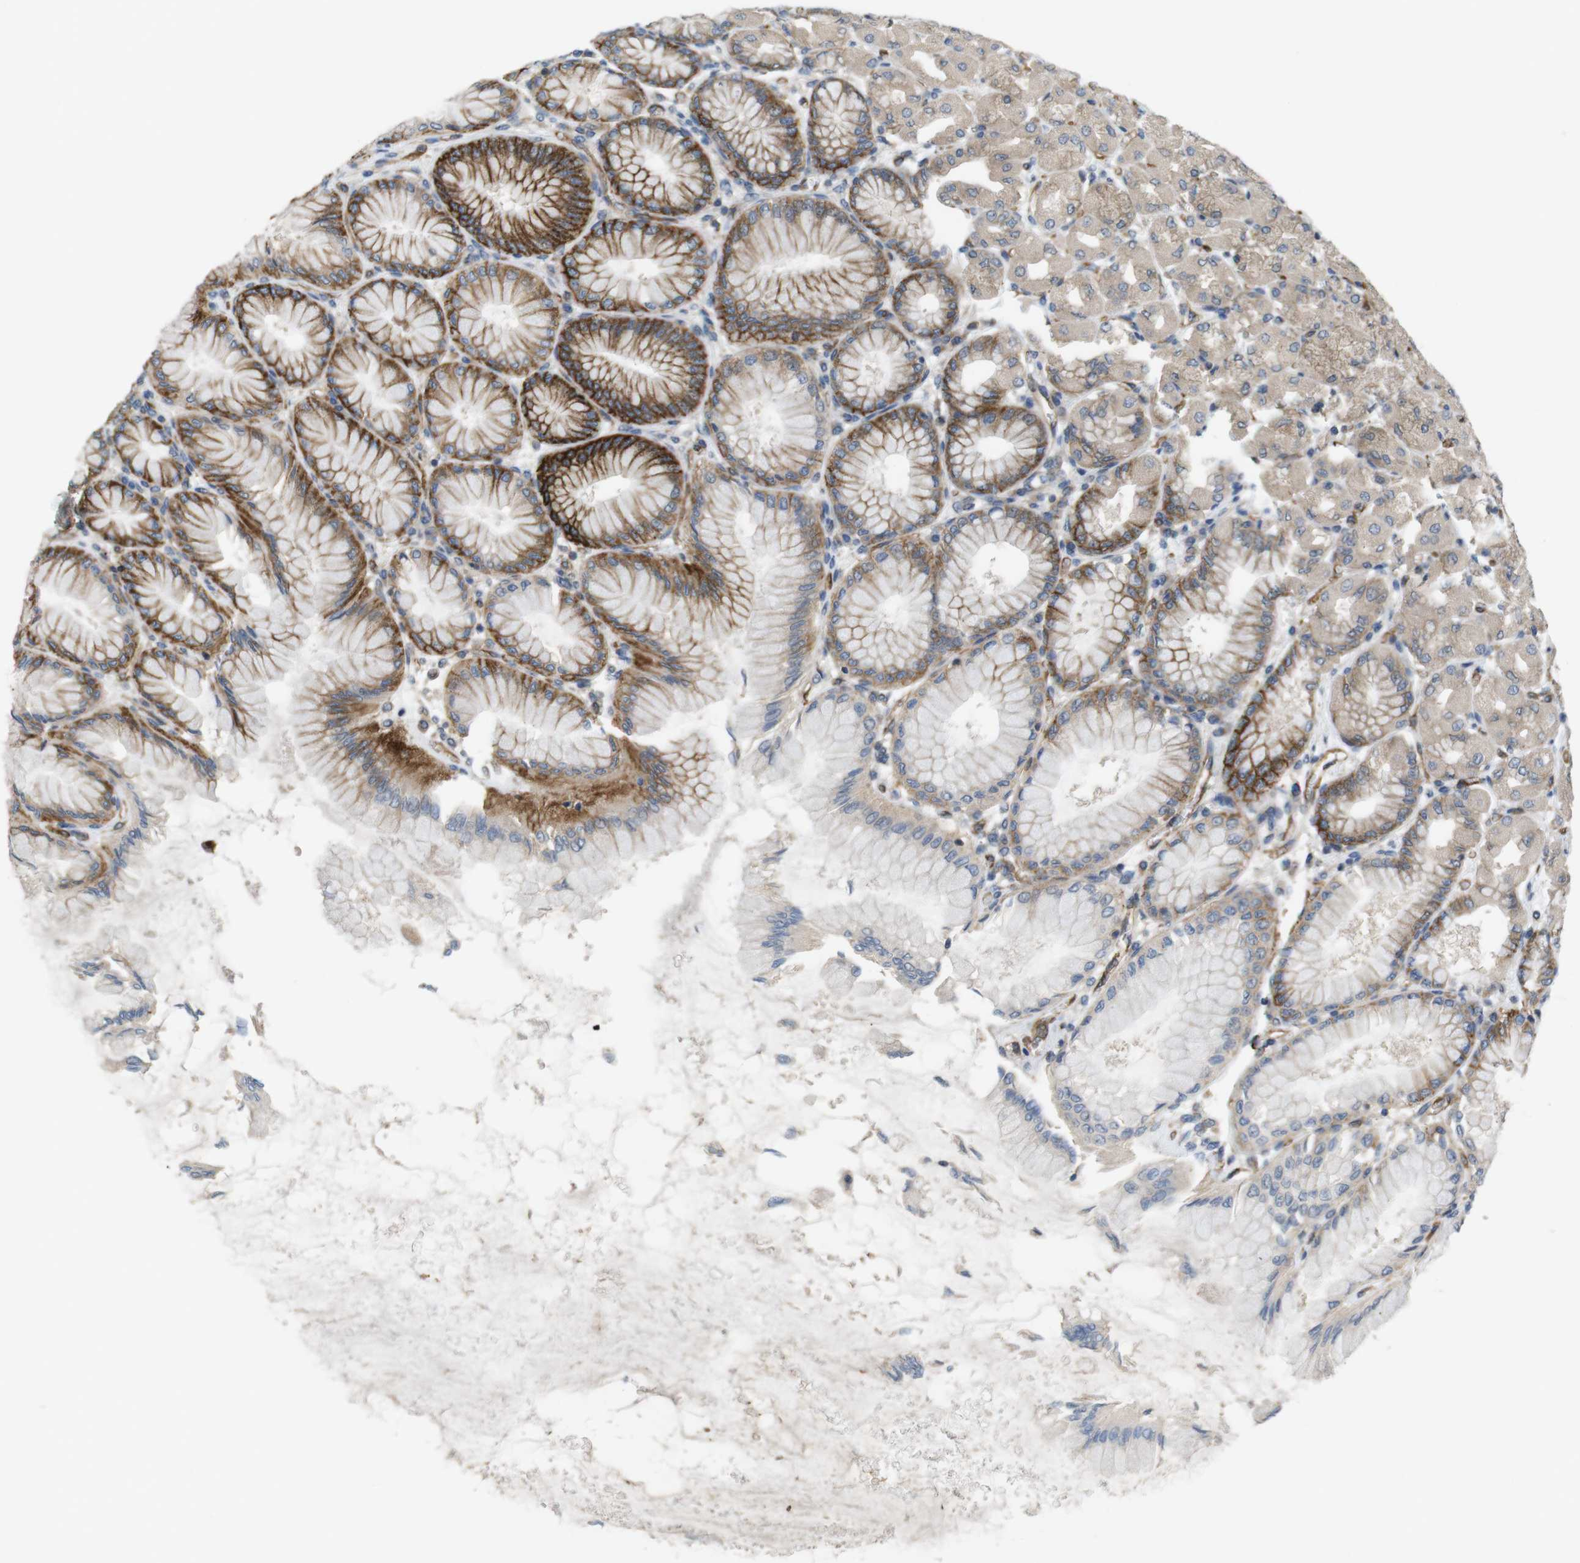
{"staining": {"intensity": "strong", "quantity": "25%-75%", "location": "cytoplasmic/membranous"}, "tissue": "stomach", "cell_type": "Glandular cells", "image_type": "normal", "snomed": [{"axis": "morphology", "description": "Normal tissue, NOS"}, {"axis": "topography", "description": "Stomach, upper"}], "caption": "Stomach stained for a protein demonstrates strong cytoplasmic/membranous positivity in glandular cells. Immunohistochemistry (ihc) stains the protein of interest in brown and the nuclei are stained blue.", "gene": "BVES", "patient": {"sex": "female", "age": 56}}